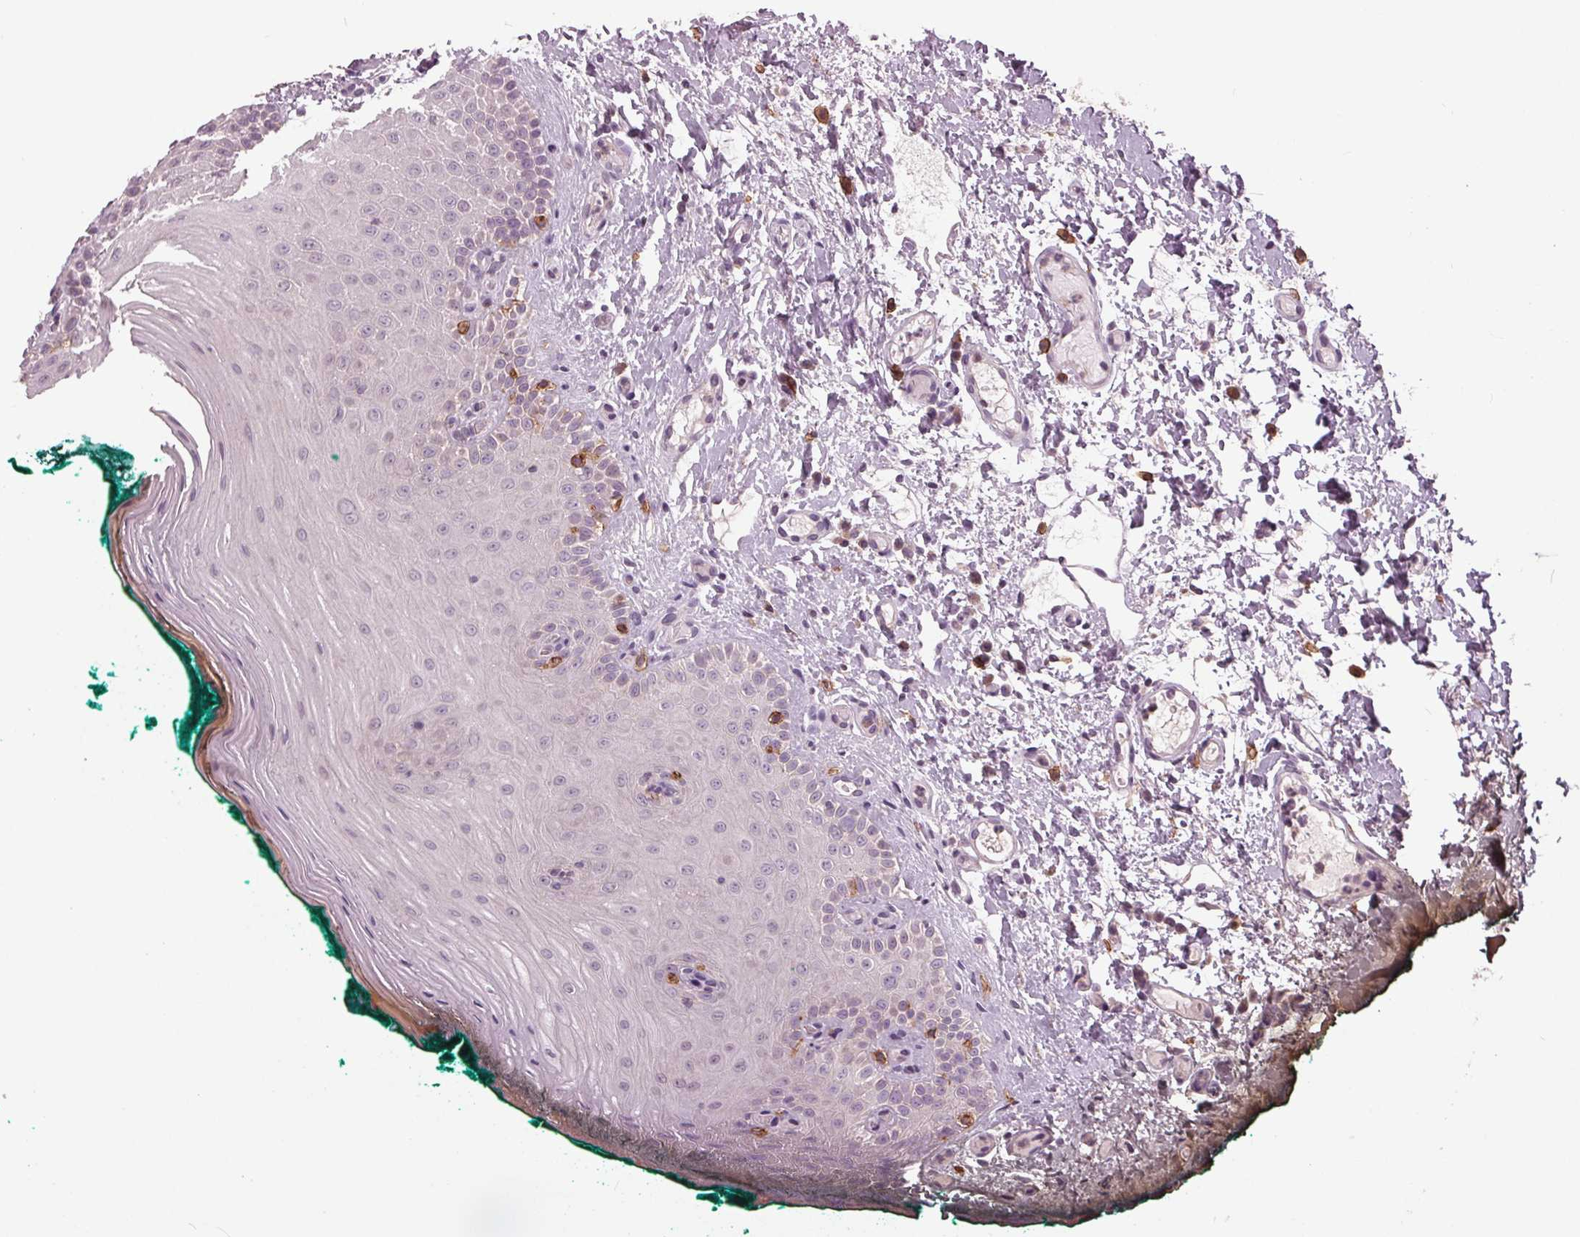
{"staining": {"intensity": "weak", "quantity": "<25%", "location": "cytoplasmic/membranous,nuclear"}, "tissue": "oral mucosa", "cell_type": "Squamous epithelial cells", "image_type": "normal", "snomed": [{"axis": "morphology", "description": "Normal tissue, NOS"}, {"axis": "topography", "description": "Oral tissue"}], "caption": "Squamous epithelial cells show no significant protein positivity in unremarkable oral mucosa.", "gene": "SIGLEC6", "patient": {"sex": "female", "age": 83}}